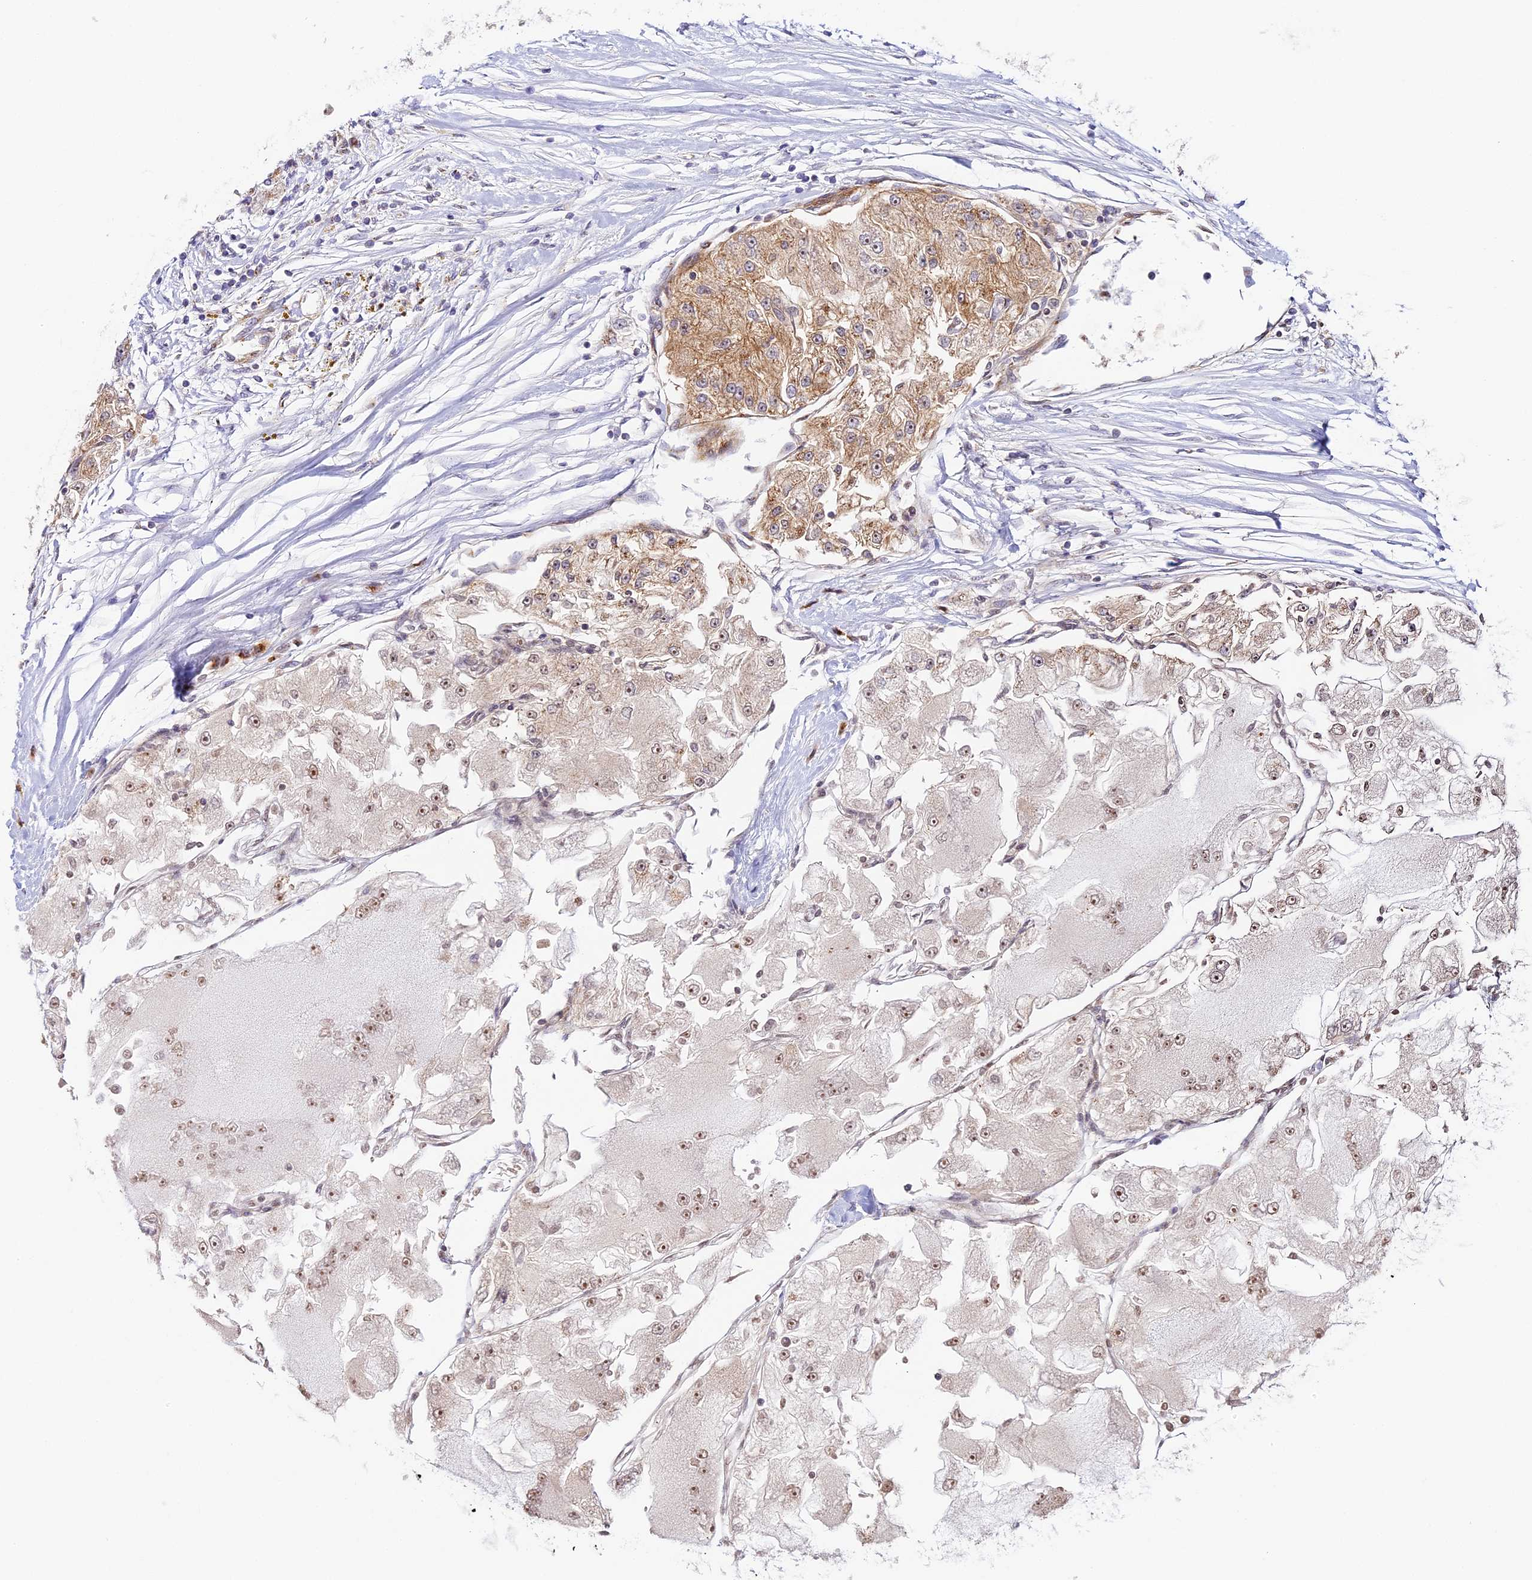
{"staining": {"intensity": "weak", "quantity": "25%-75%", "location": "nuclear"}, "tissue": "renal cancer", "cell_type": "Tumor cells", "image_type": "cancer", "snomed": [{"axis": "morphology", "description": "Adenocarcinoma, NOS"}, {"axis": "topography", "description": "Kidney"}], "caption": "A histopathology image of renal adenocarcinoma stained for a protein displays weak nuclear brown staining in tumor cells.", "gene": "HEATR5B", "patient": {"sex": "female", "age": 72}}